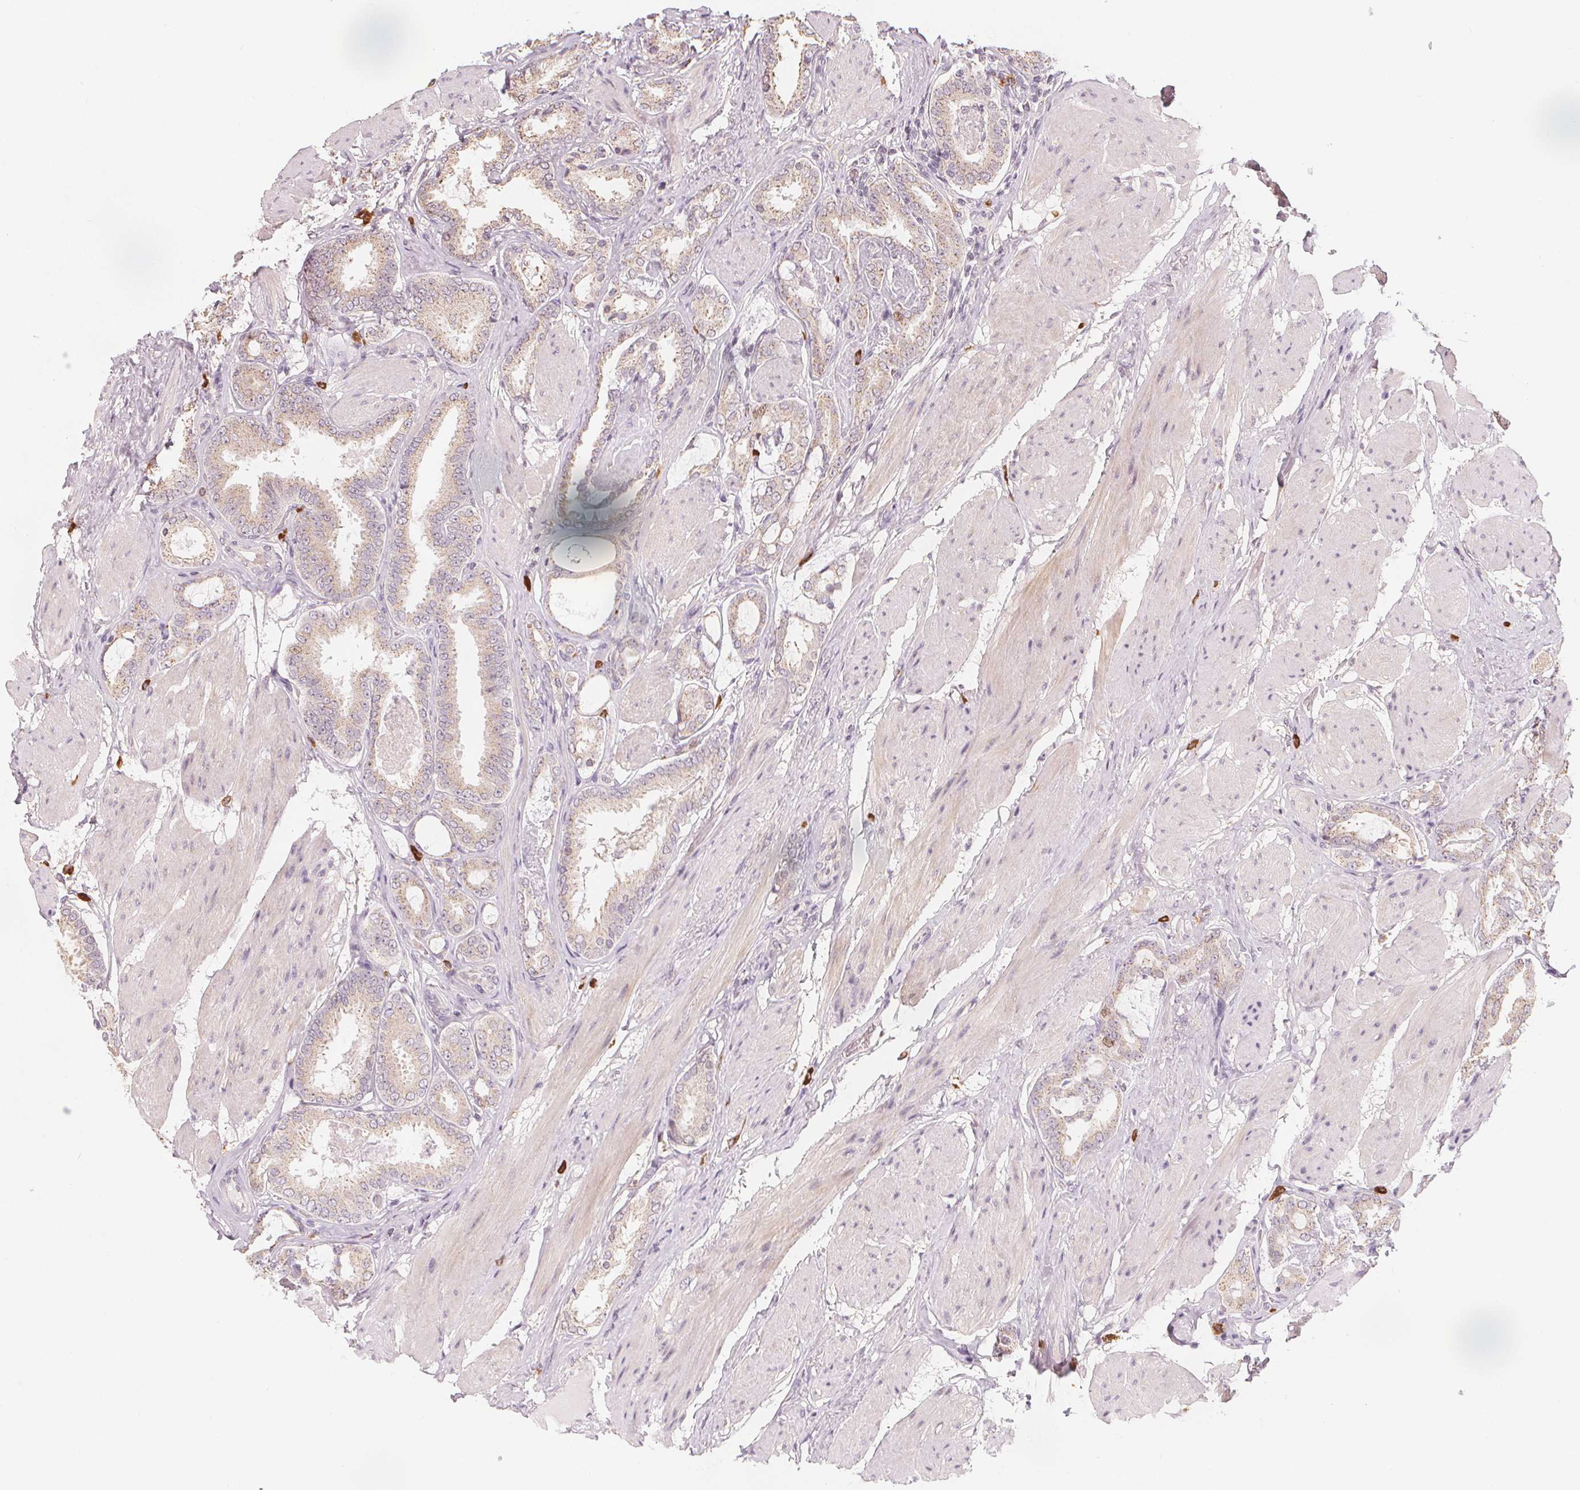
{"staining": {"intensity": "weak", "quantity": "<25%", "location": "cytoplasmic/membranous"}, "tissue": "prostate cancer", "cell_type": "Tumor cells", "image_type": "cancer", "snomed": [{"axis": "morphology", "description": "Adenocarcinoma, High grade"}, {"axis": "topography", "description": "Prostate"}], "caption": "IHC of prostate cancer reveals no expression in tumor cells.", "gene": "TIPIN", "patient": {"sex": "male", "age": 63}}